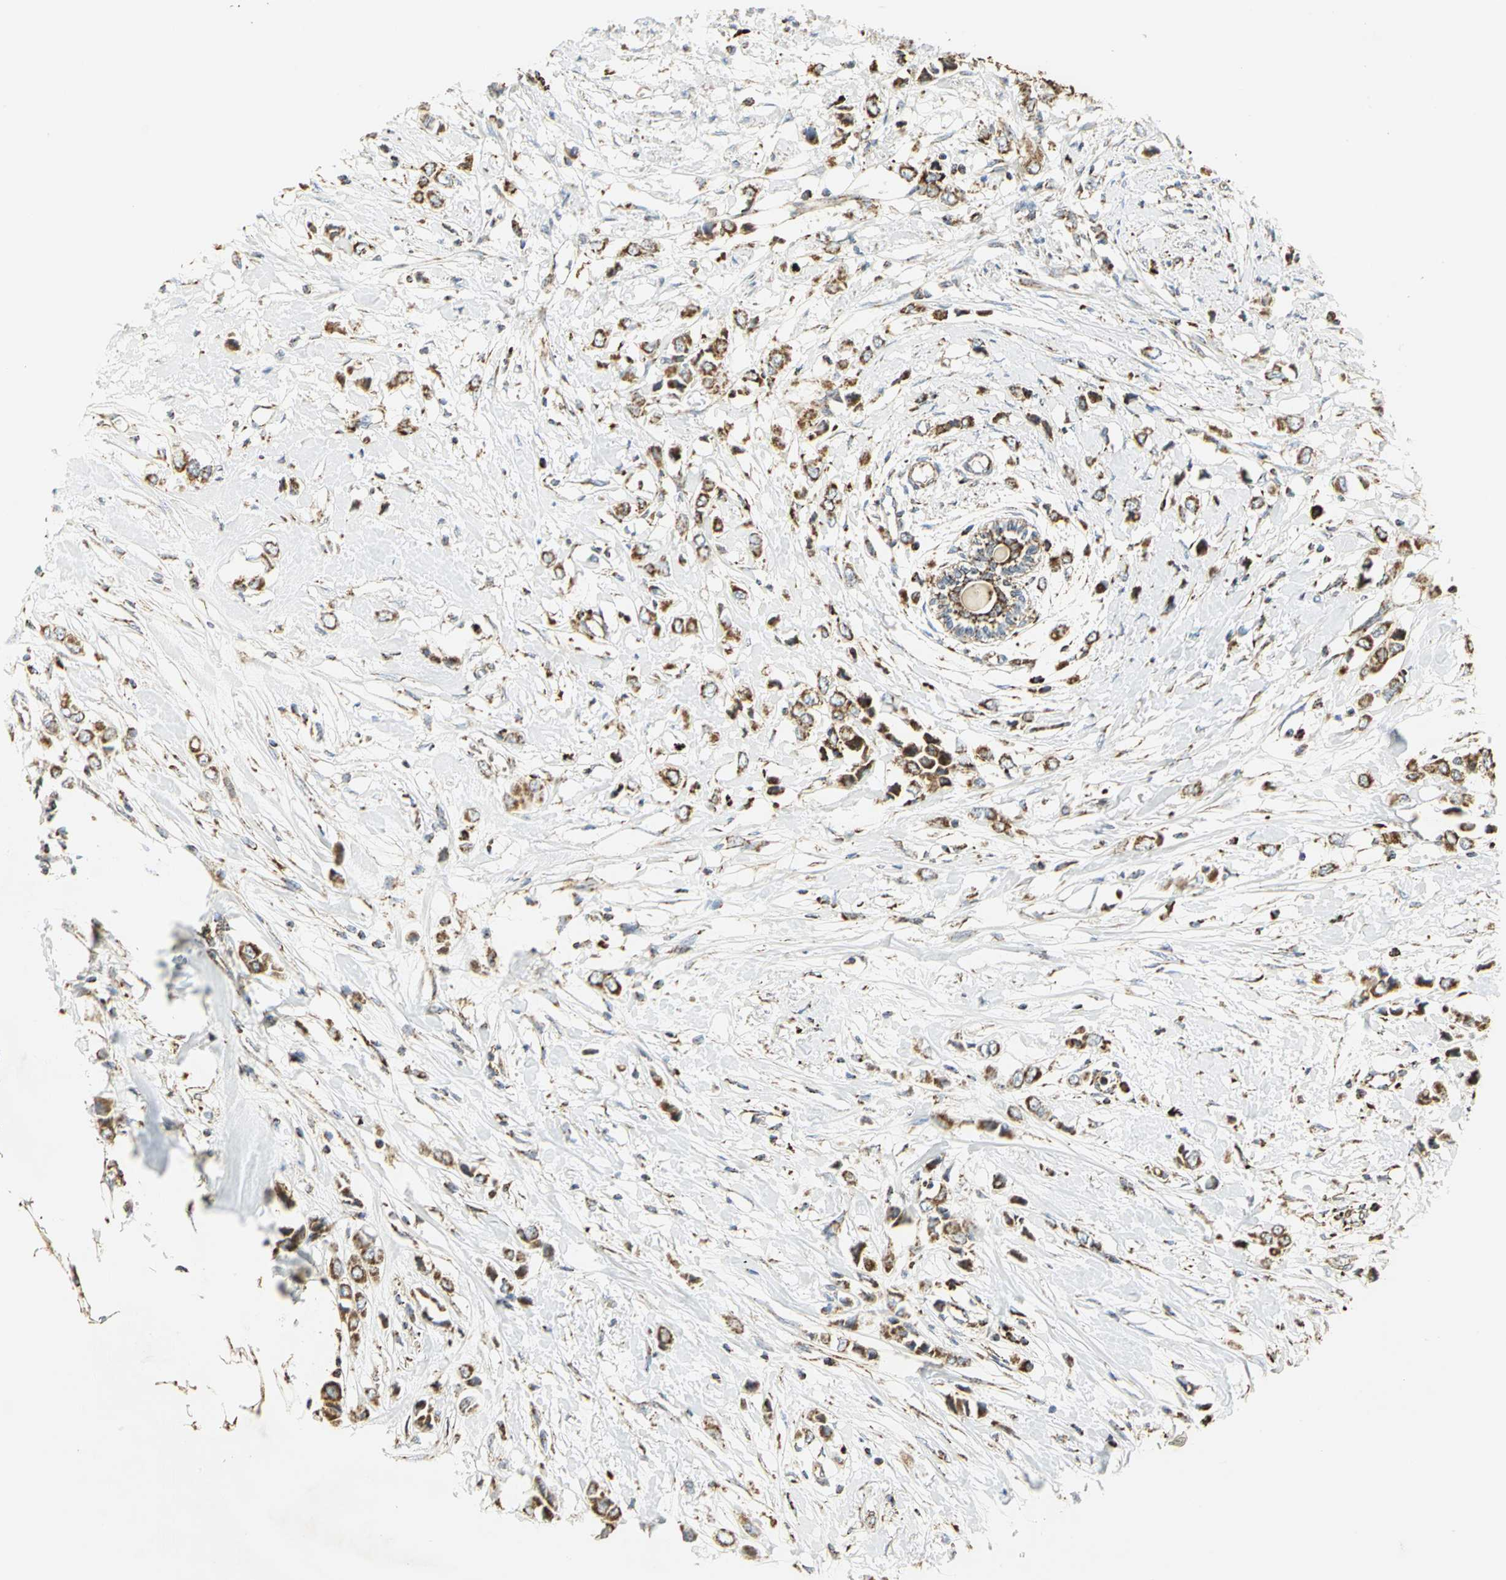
{"staining": {"intensity": "strong", "quantity": ">75%", "location": "cytoplasmic/membranous"}, "tissue": "breast cancer", "cell_type": "Tumor cells", "image_type": "cancer", "snomed": [{"axis": "morphology", "description": "Lobular carcinoma"}, {"axis": "topography", "description": "Breast"}], "caption": "The micrograph reveals immunohistochemical staining of breast lobular carcinoma. There is strong cytoplasmic/membranous positivity is seen in about >75% of tumor cells. (IHC, brightfield microscopy, high magnification).", "gene": "VDAC1", "patient": {"sex": "female", "age": 51}}